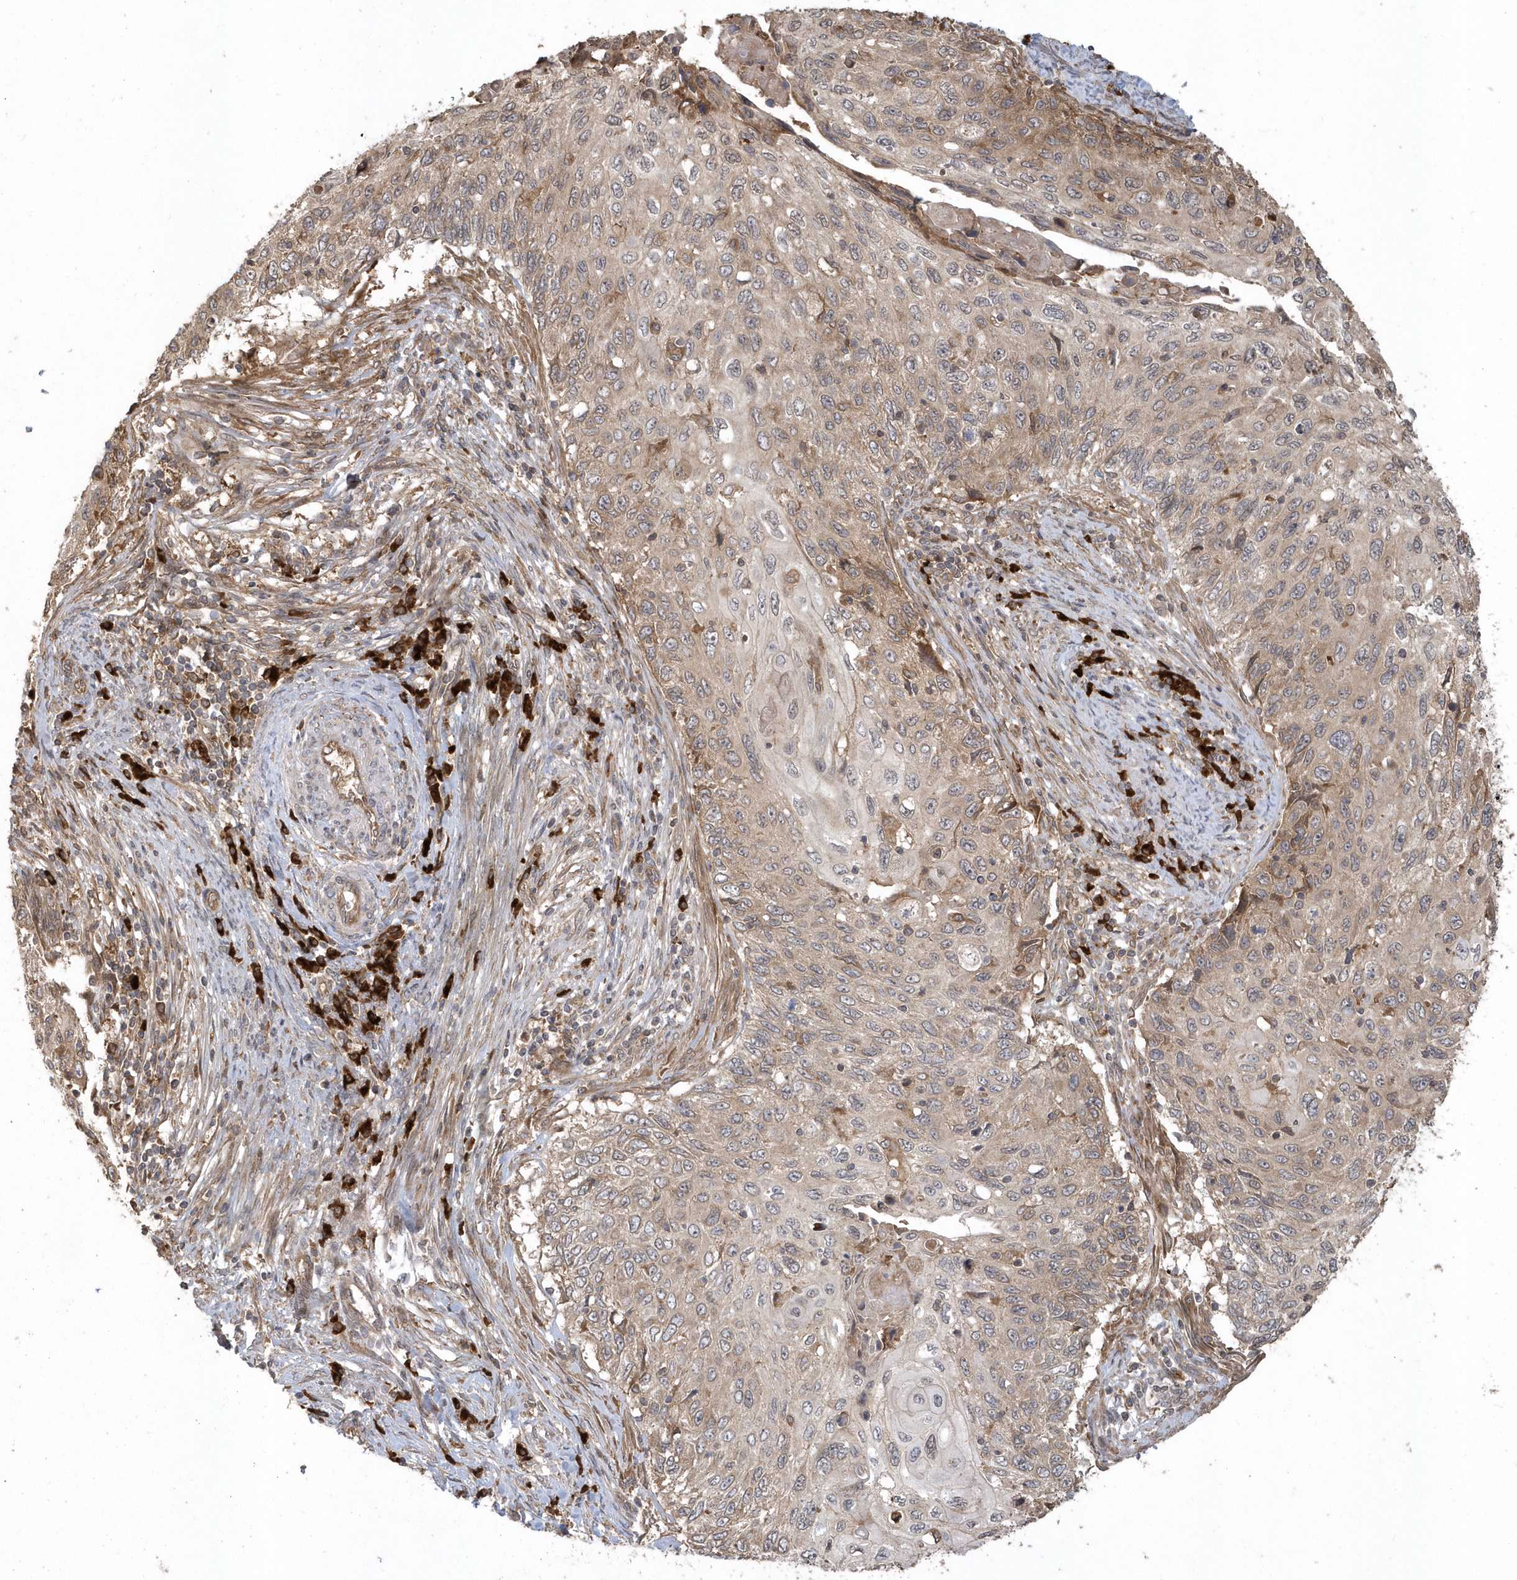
{"staining": {"intensity": "weak", "quantity": ">75%", "location": "cytoplasmic/membranous"}, "tissue": "cervical cancer", "cell_type": "Tumor cells", "image_type": "cancer", "snomed": [{"axis": "morphology", "description": "Squamous cell carcinoma, NOS"}, {"axis": "topography", "description": "Cervix"}], "caption": "Cervical cancer was stained to show a protein in brown. There is low levels of weak cytoplasmic/membranous positivity in approximately >75% of tumor cells.", "gene": "HERPUD1", "patient": {"sex": "female", "age": 70}}